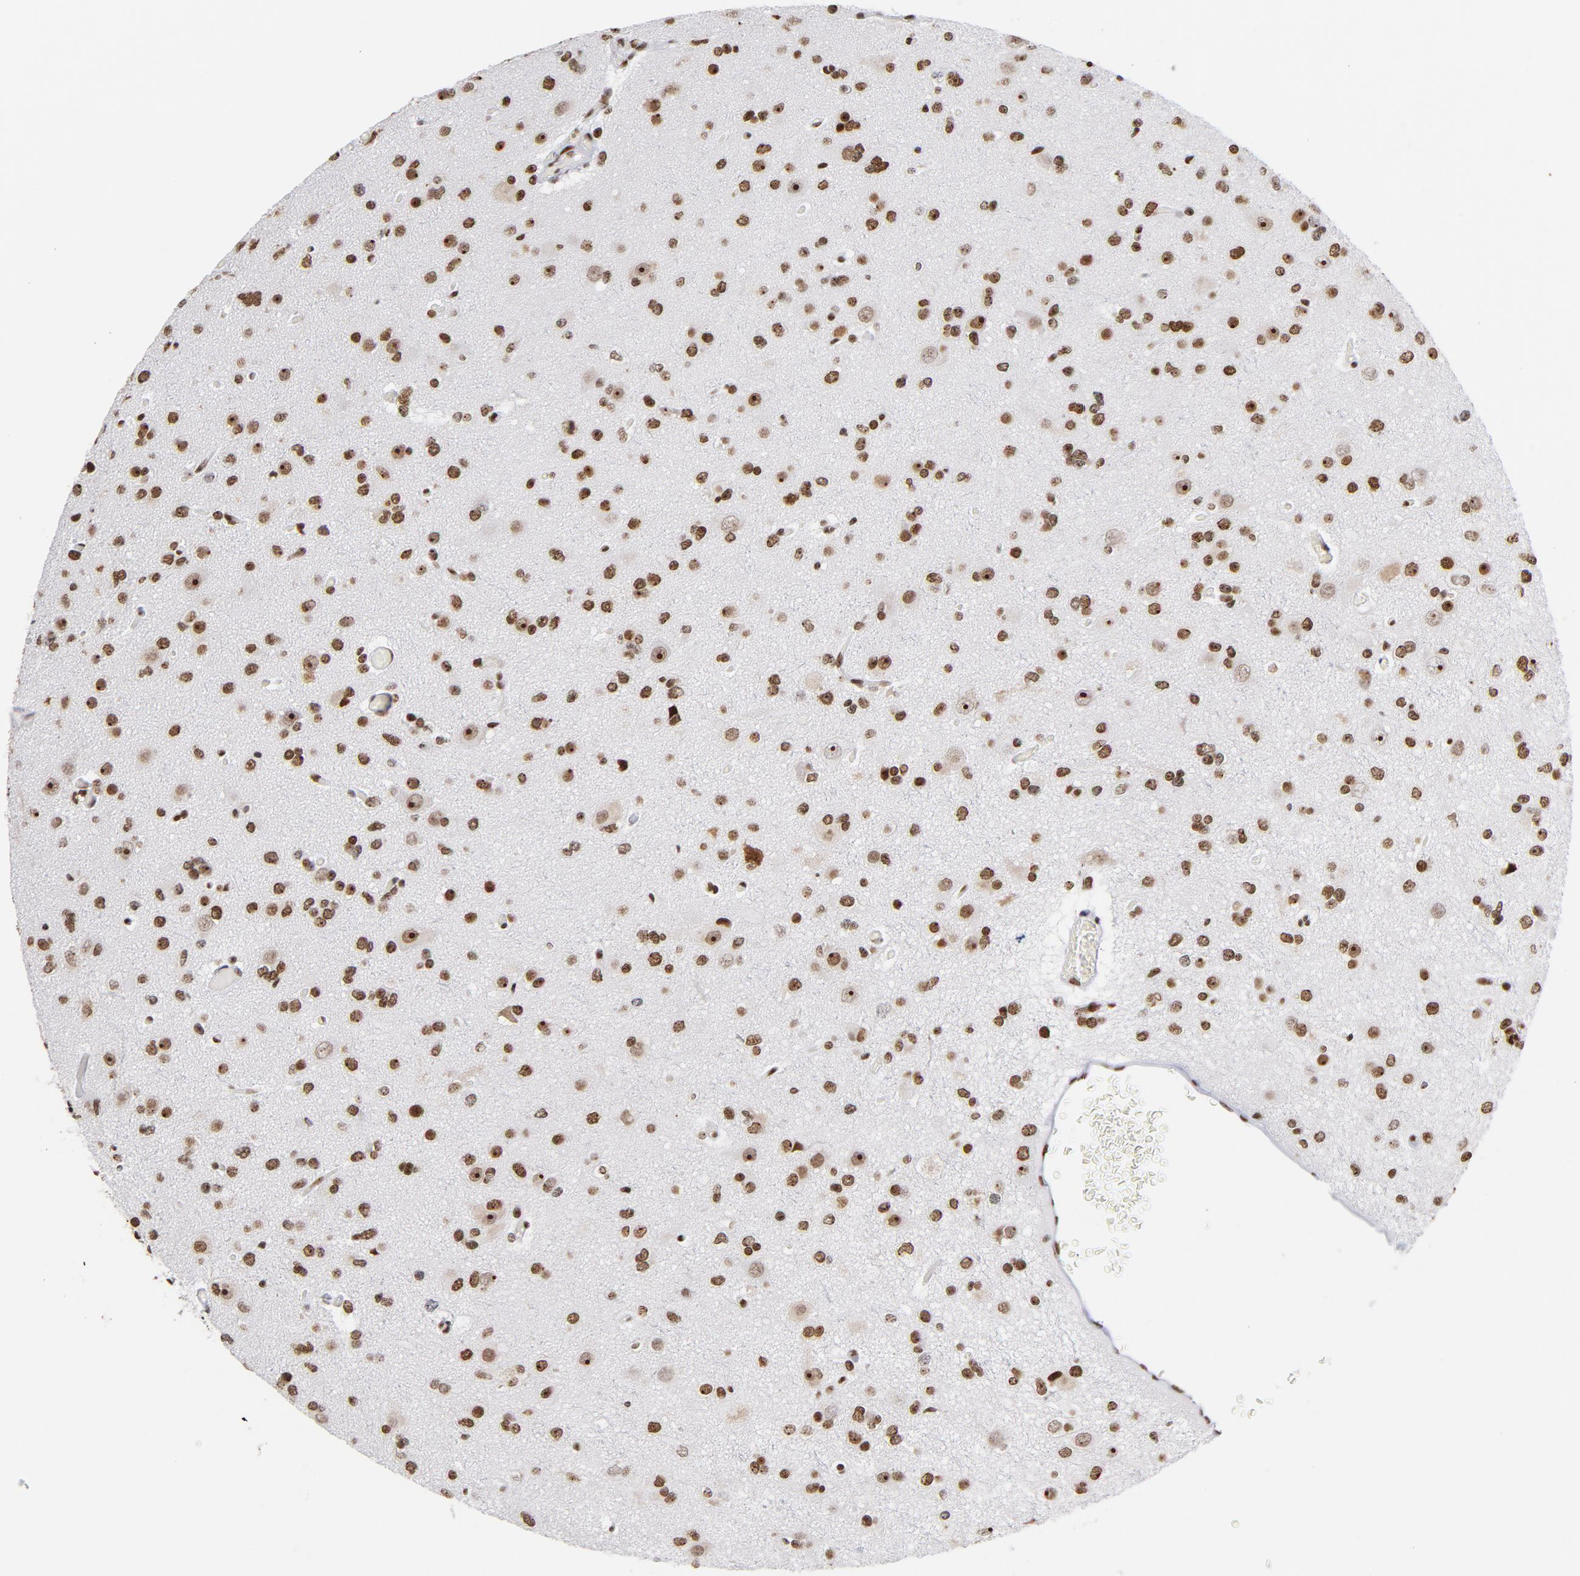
{"staining": {"intensity": "moderate", "quantity": ">75%", "location": "nuclear"}, "tissue": "glioma", "cell_type": "Tumor cells", "image_type": "cancer", "snomed": [{"axis": "morphology", "description": "Glioma, malignant, Low grade"}, {"axis": "topography", "description": "Brain"}], "caption": "Immunohistochemistry (IHC) photomicrograph of neoplastic tissue: human low-grade glioma (malignant) stained using immunohistochemistry displays medium levels of moderate protein expression localized specifically in the nuclear of tumor cells, appearing as a nuclear brown color.", "gene": "TOP2B", "patient": {"sex": "male", "age": 42}}